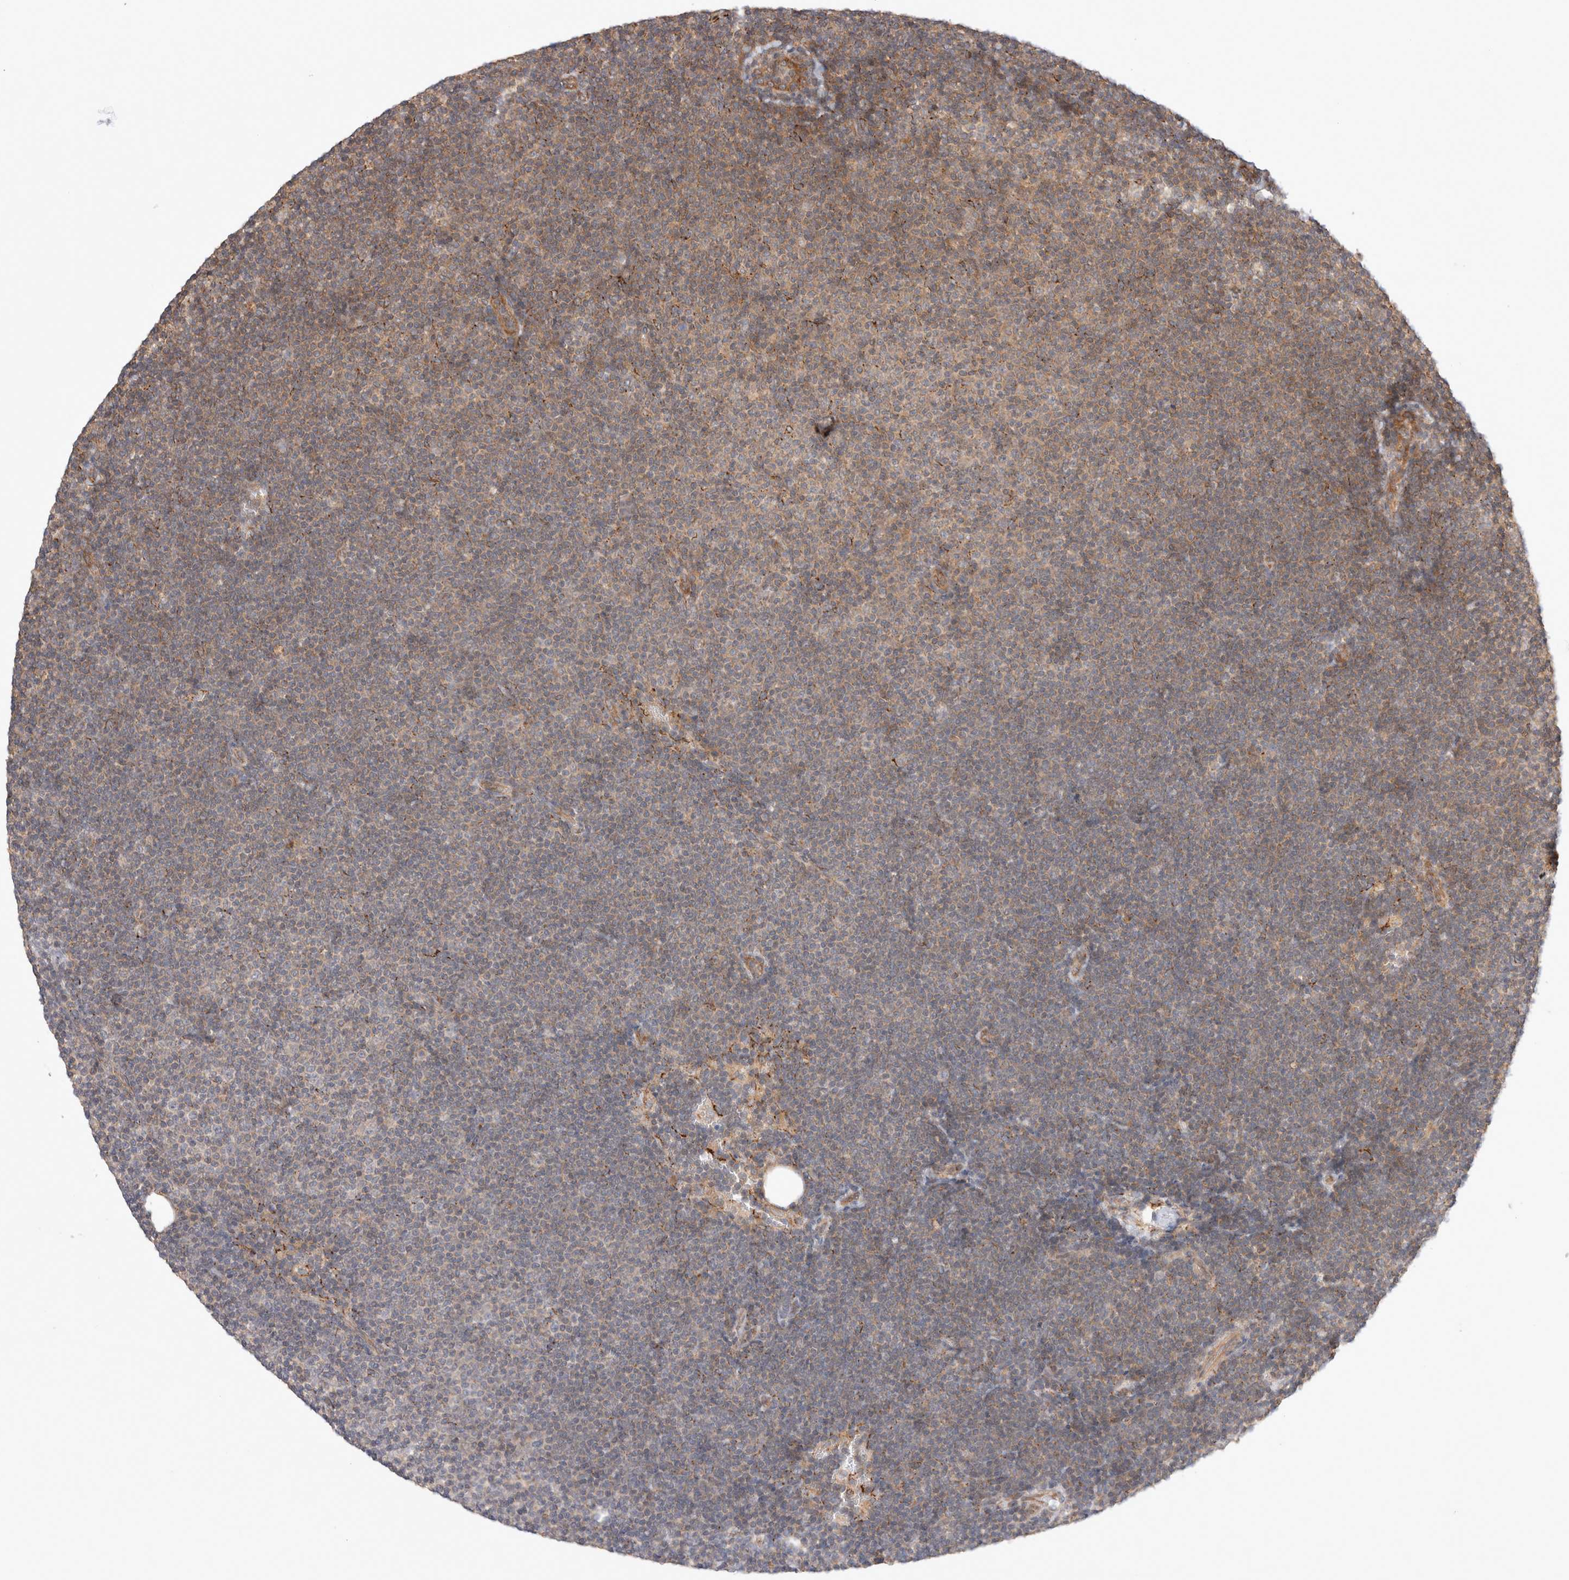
{"staining": {"intensity": "weak", "quantity": "<25%", "location": "cytoplasmic/membranous"}, "tissue": "lymphoma", "cell_type": "Tumor cells", "image_type": "cancer", "snomed": [{"axis": "morphology", "description": "Malignant lymphoma, non-Hodgkin's type, Low grade"}, {"axis": "topography", "description": "Lymph node"}], "caption": "The micrograph shows no staining of tumor cells in malignant lymphoma, non-Hodgkin's type (low-grade).", "gene": "HROB", "patient": {"sex": "female", "age": 53}}